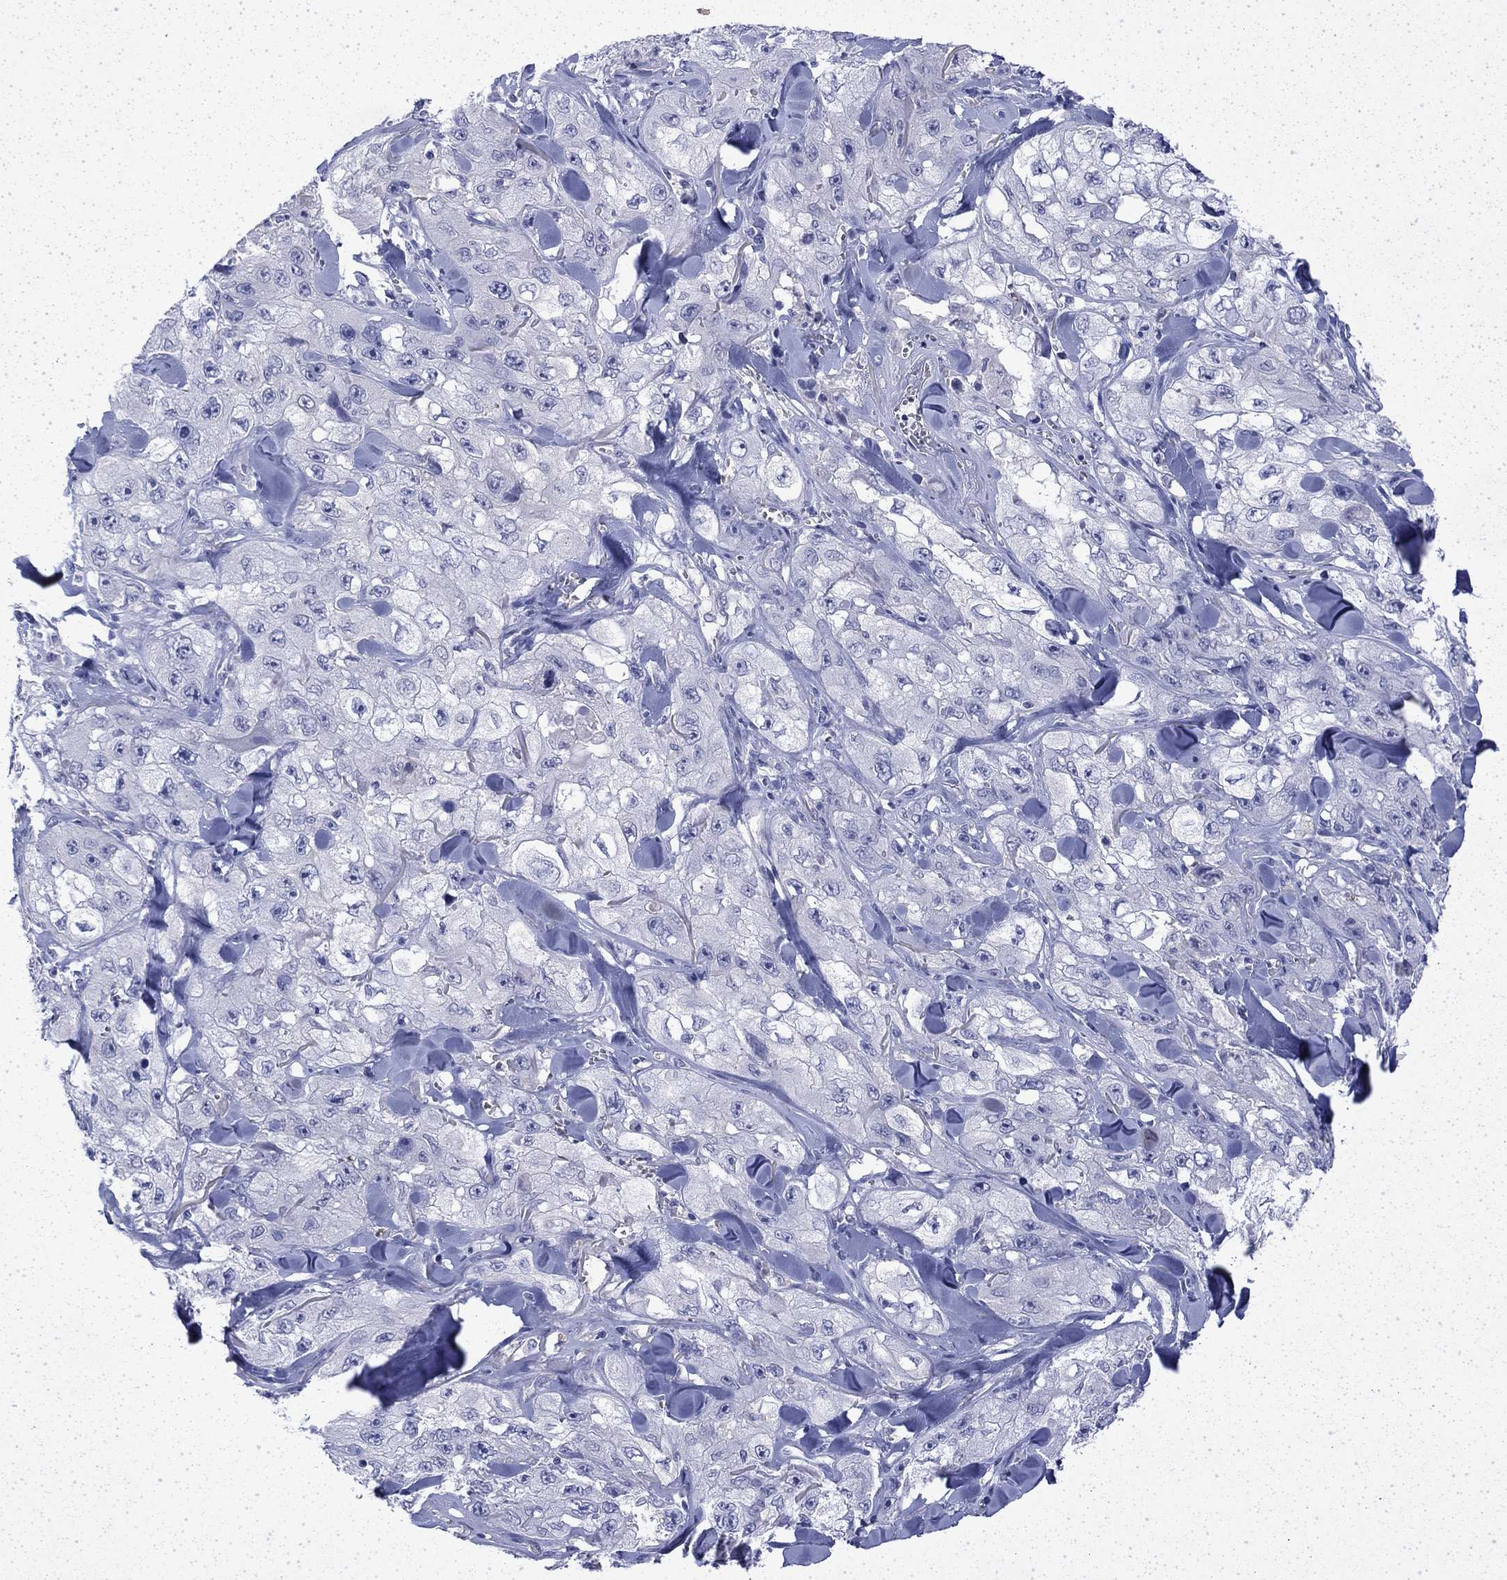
{"staining": {"intensity": "negative", "quantity": "none", "location": "none"}, "tissue": "skin cancer", "cell_type": "Tumor cells", "image_type": "cancer", "snomed": [{"axis": "morphology", "description": "Squamous cell carcinoma, NOS"}, {"axis": "topography", "description": "Skin"}, {"axis": "topography", "description": "Subcutis"}], "caption": "DAB immunohistochemical staining of human skin squamous cell carcinoma exhibits no significant positivity in tumor cells.", "gene": "ENPP6", "patient": {"sex": "male", "age": 73}}